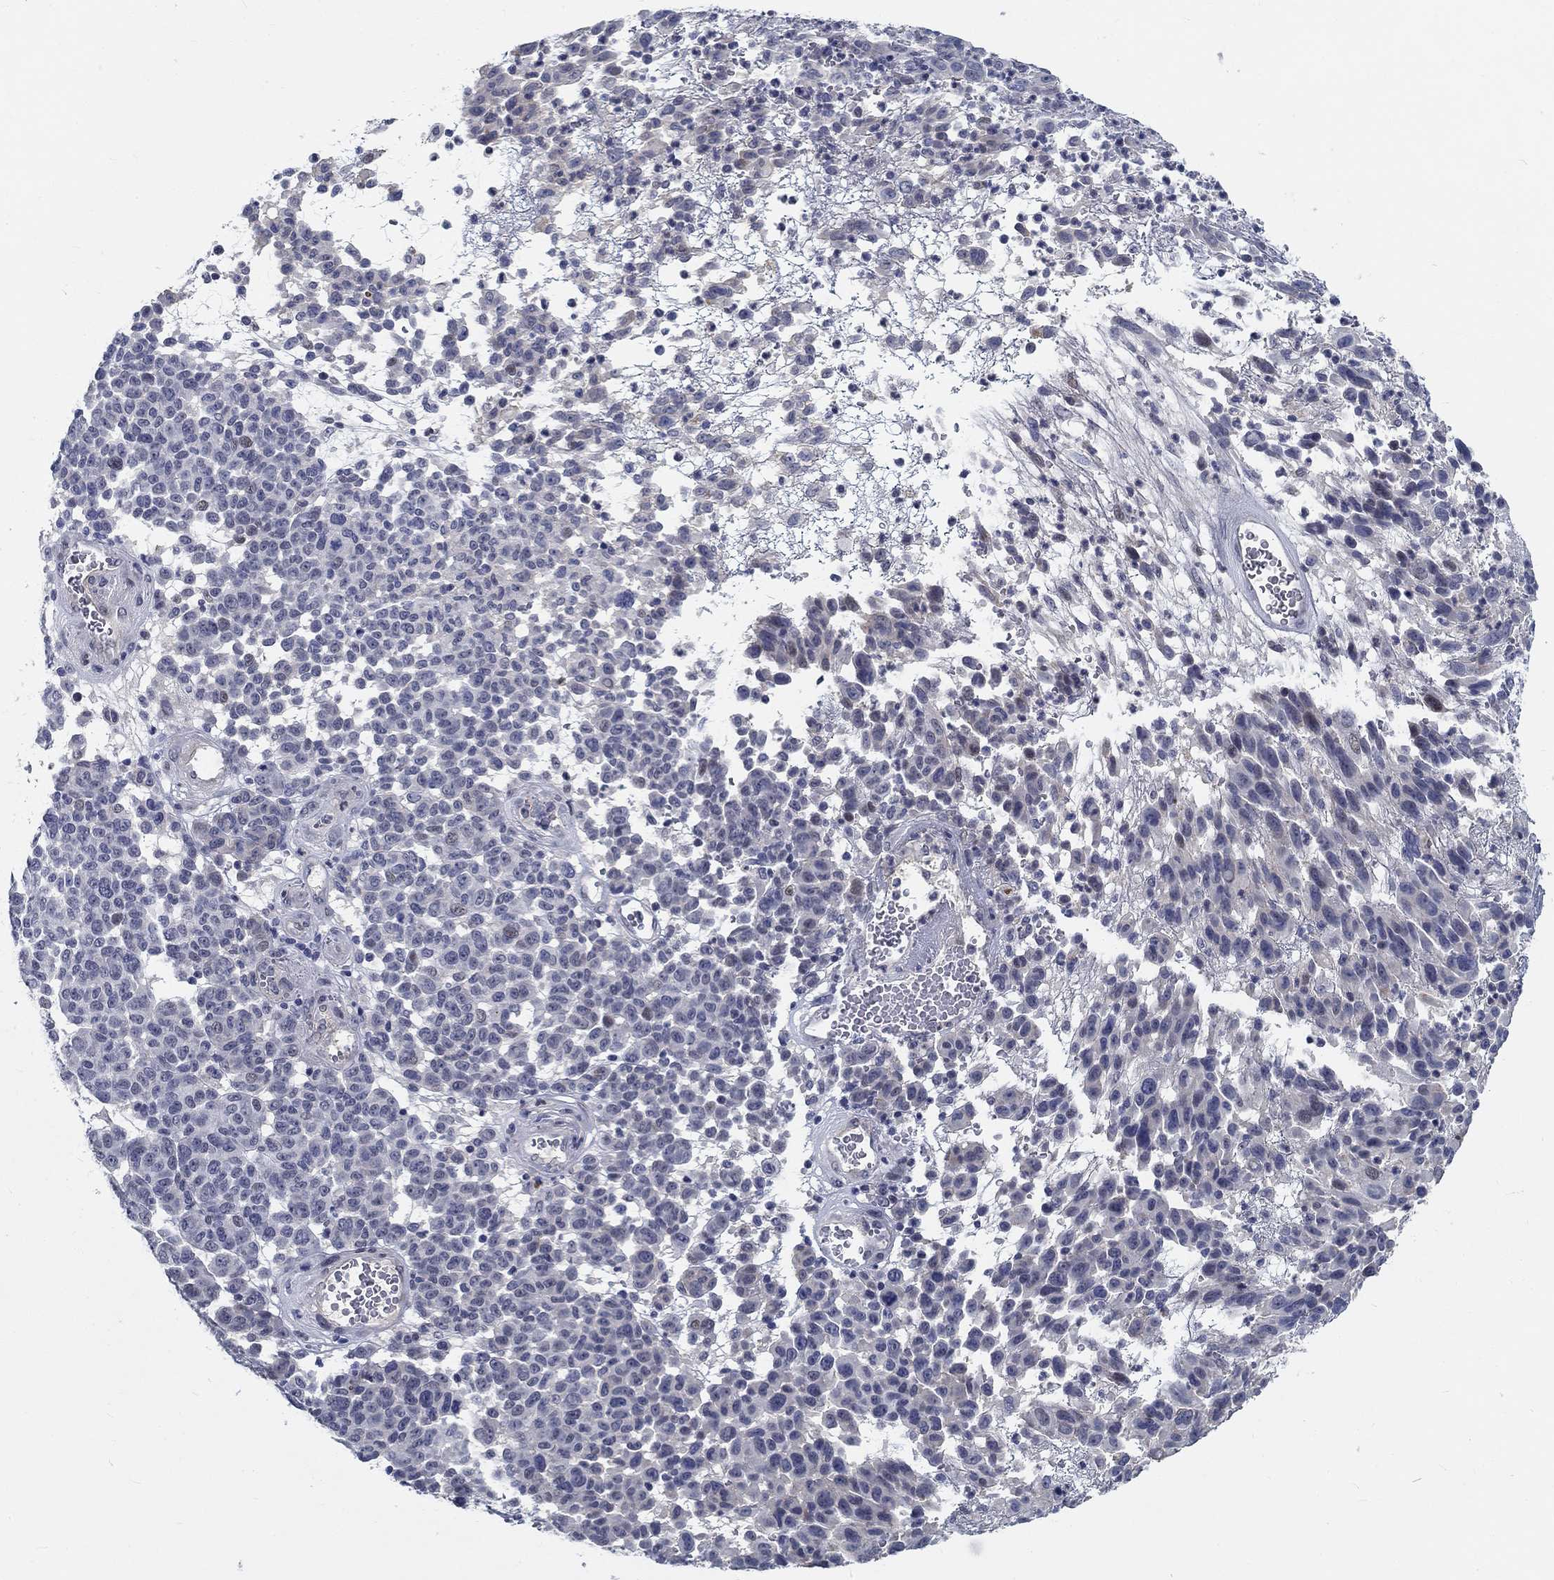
{"staining": {"intensity": "weak", "quantity": "<25%", "location": "nuclear"}, "tissue": "melanoma", "cell_type": "Tumor cells", "image_type": "cancer", "snomed": [{"axis": "morphology", "description": "Malignant melanoma, NOS"}, {"axis": "topography", "description": "Skin"}], "caption": "Immunohistochemistry micrograph of human melanoma stained for a protein (brown), which reveals no expression in tumor cells. The staining is performed using DAB brown chromogen with nuclei counter-stained in using hematoxylin.", "gene": "MYBPC1", "patient": {"sex": "male", "age": 59}}